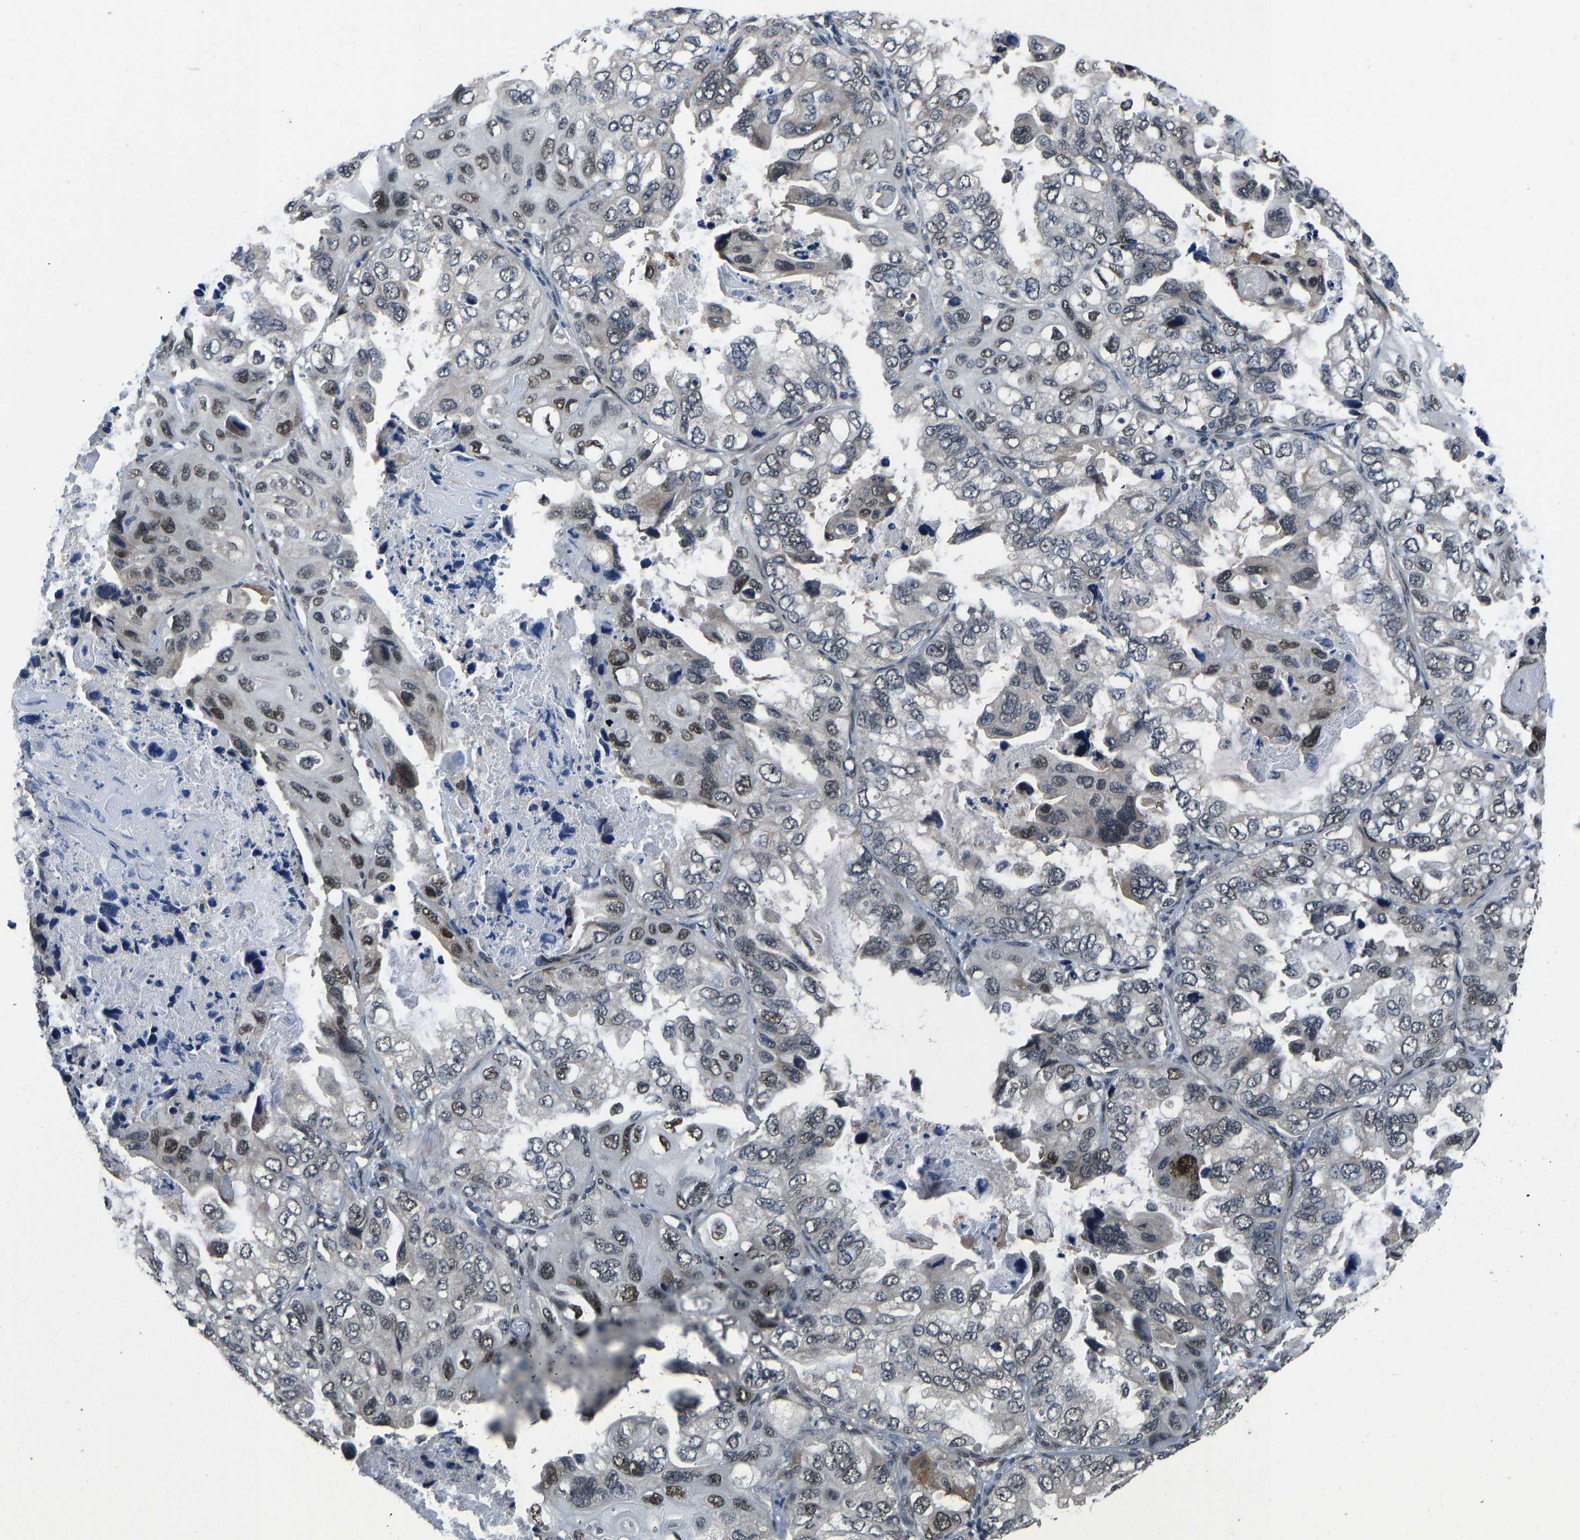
{"staining": {"intensity": "moderate", "quantity": "25%-75%", "location": "nuclear"}, "tissue": "lung cancer", "cell_type": "Tumor cells", "image_type": "cancer", "snomed": [{"axis": "morphology", "description": "Squamous cell carcinoma, NOS"}, {"axis": "topography", "description": "Lung"}], "caption": "Moderate nuclear positivity for a protein is identified in about 25%-75% of tumor cells of lung cancer using immunohistochemistry (IHC).", "gene": "FOS", "patient": {"sex": "female", "age": 73}}